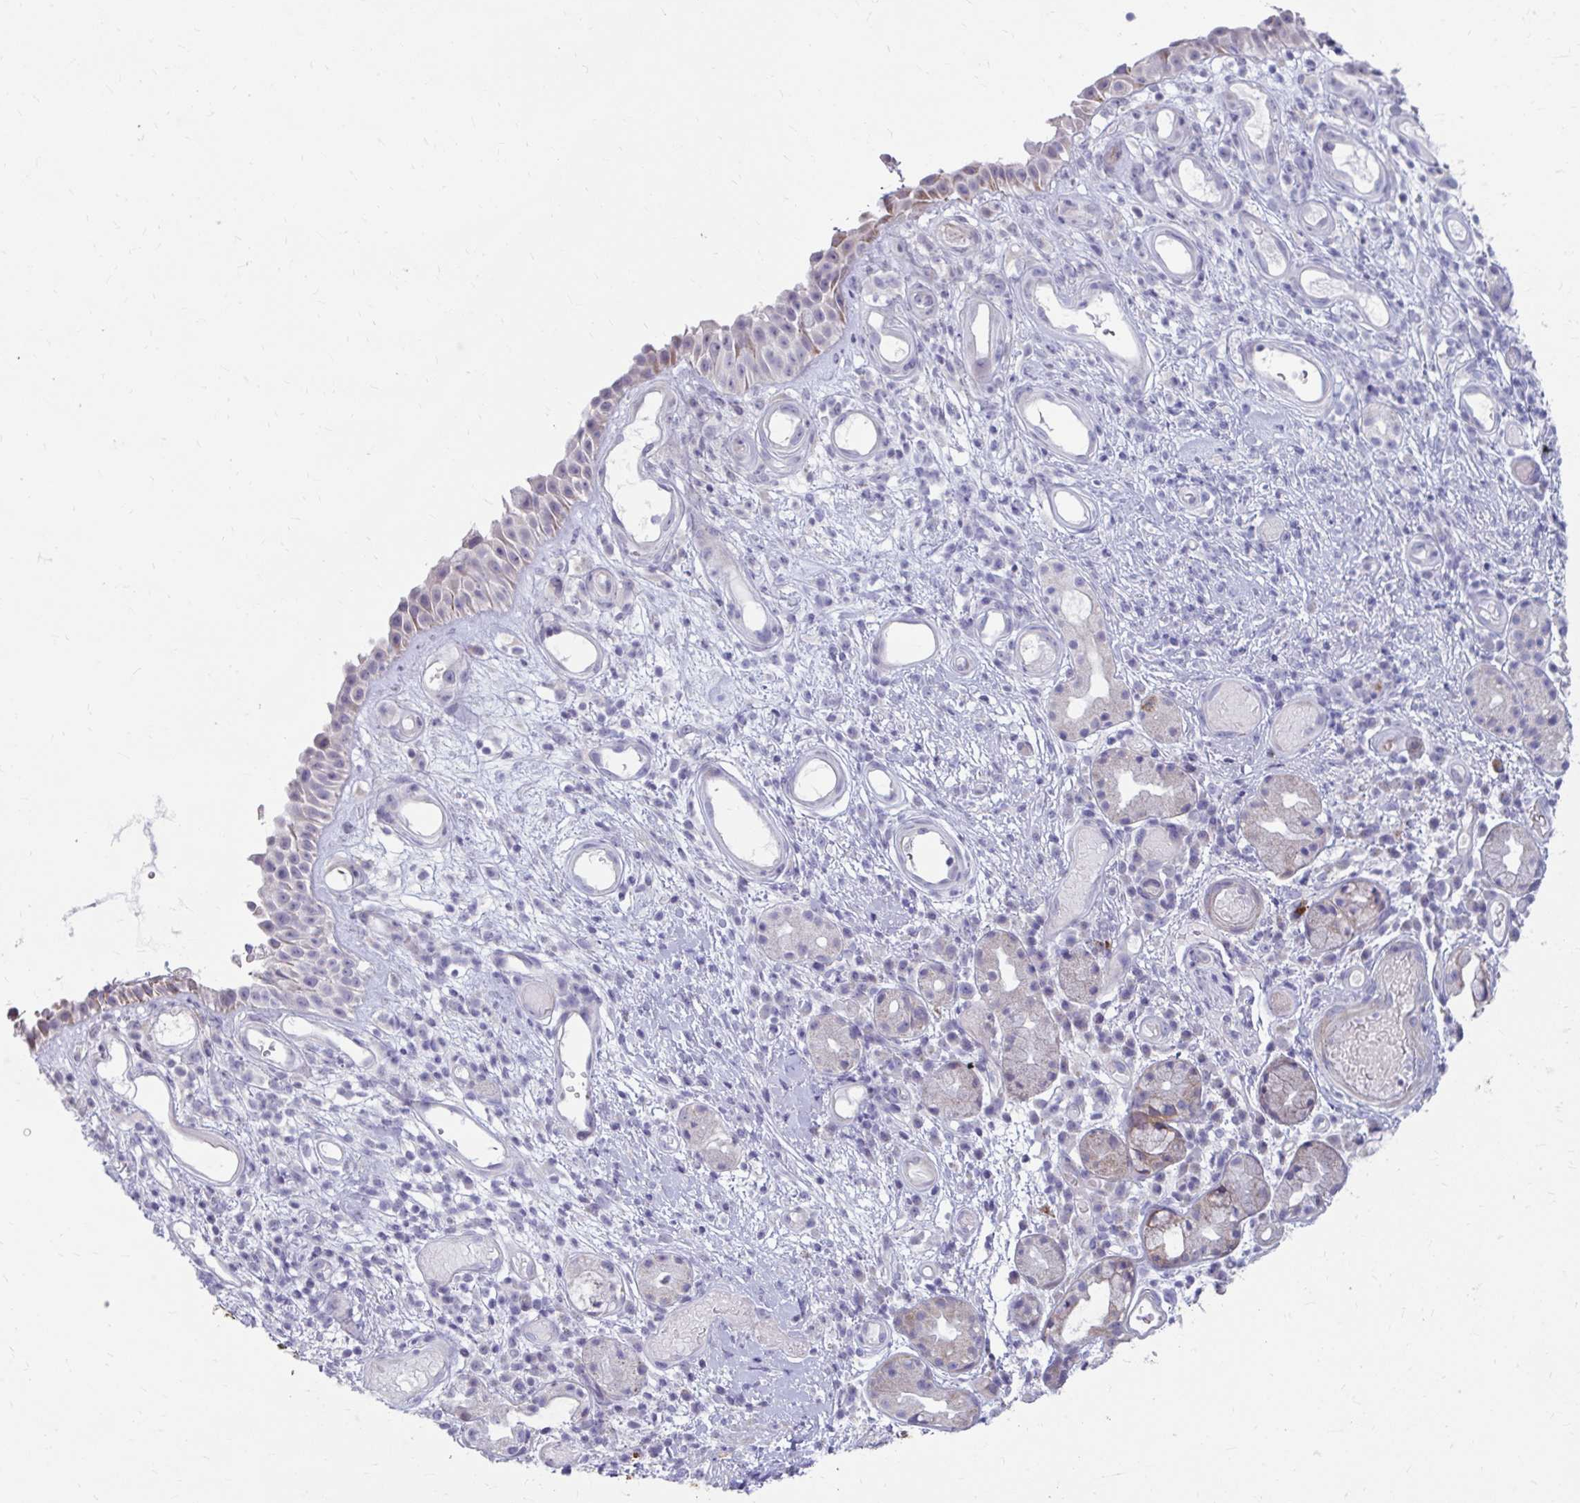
{"staining": {"intensity": "moderate", "quantity": "<25%", "location": "cytoplasmic/membranous"}, "tissue": "nasopharynx", "cell_type": "Respiratory epithelial cells", "image_type": "normal", "snomed": [{"axis": "morphology", "description": "Normal tissue, NOS"}, {"axis": "morphology", "description": "Inflammation, NOS"}, {"axis": "topography", "description": "Nasopharynx"}], "caption": "IHC of normal nasopharynx exhibits low levels of moderate cytoplasmic/membranous staining in about <25% of respiratory epithelial cells.", "gene": "MSMO1", "patient": {"sex": "male", "age": 54}}